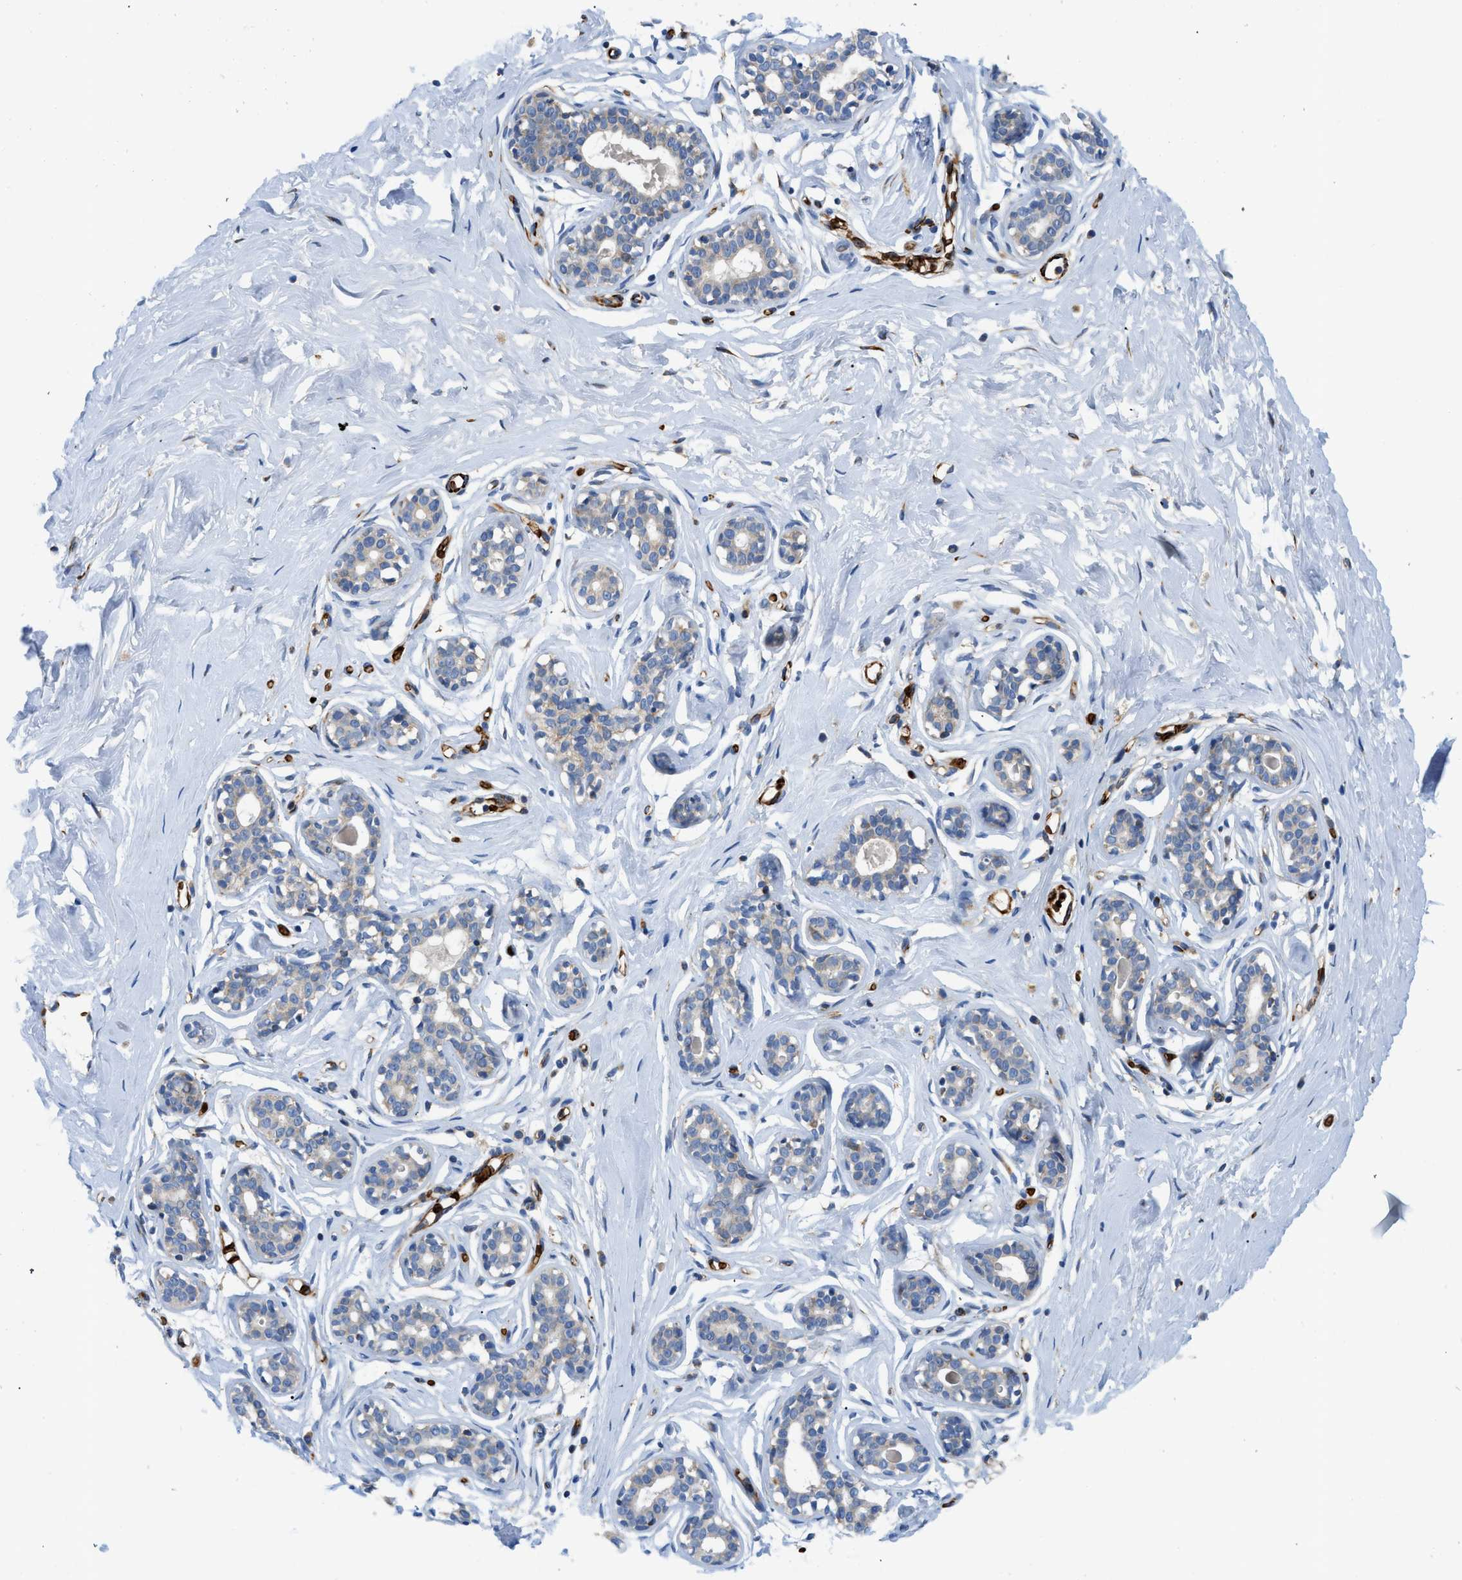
{"staining": {"intensity": "negative", "quantity": "none", "location": "none"}, "tissue": "breast", "cell_type": "Adipocytes", "image_type": "normal", "snomed": [{"axis": "morphology", "description": "Normal tissue, NOS"}, {"axis": "topography", "description": "Breast"}], "caption": "Immunohistochemistry histopathology image of normal breast: breast stained with DAB exhibits no significant protein positivity in adipocytes. (DAB (3,3'-diaminobenzidine) immunohistochemistry (IHC) with hematoxylin counter stain).", "gene": "ZNF831", "patient": {"sex": "female", "age": 23}}